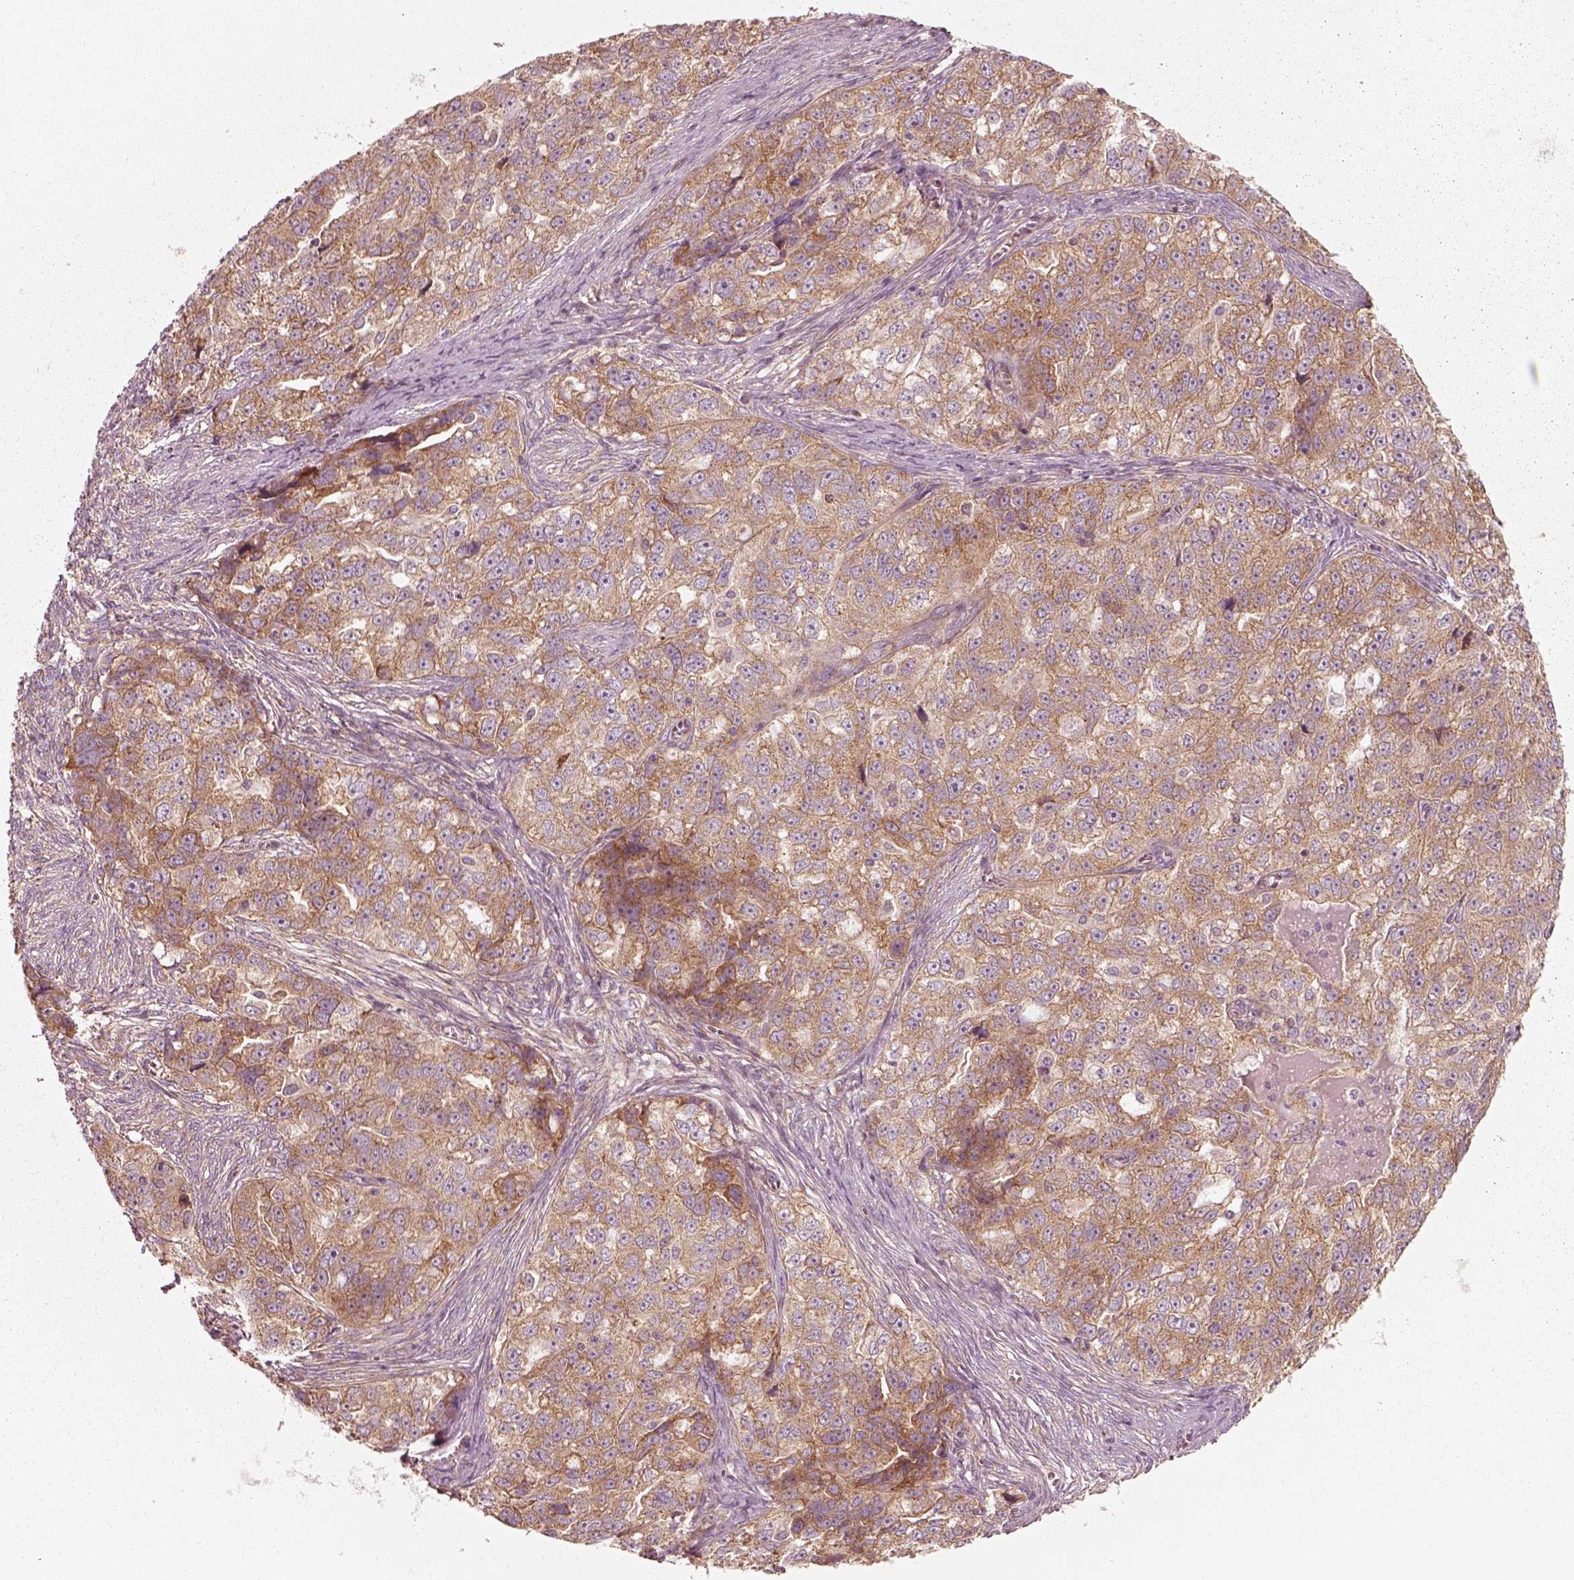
{"staining": {"intensity": "moderate", "quantity": ">75%", "location": "cytoplasmic/membranous"}, "tissue": "ovarian cancer", "cell_type": "Tumor cells", "image_type": "cancer", "snomed": [{"axis": "morphology", "description": "Cystadenocarcinoma, serous, NOS"}, {"axis": "topography", "description": "Ovary"}], "caption": "An image of human ovarian cancer (serous cystadenocarcinoma) stained for a protein exhibits moderate cytoplasmic/membranous brown staining in tumor cells. Nuclei are stained in blue.", "gene": "CNOT2", "patient": {"sex": "female", "age": 51}}